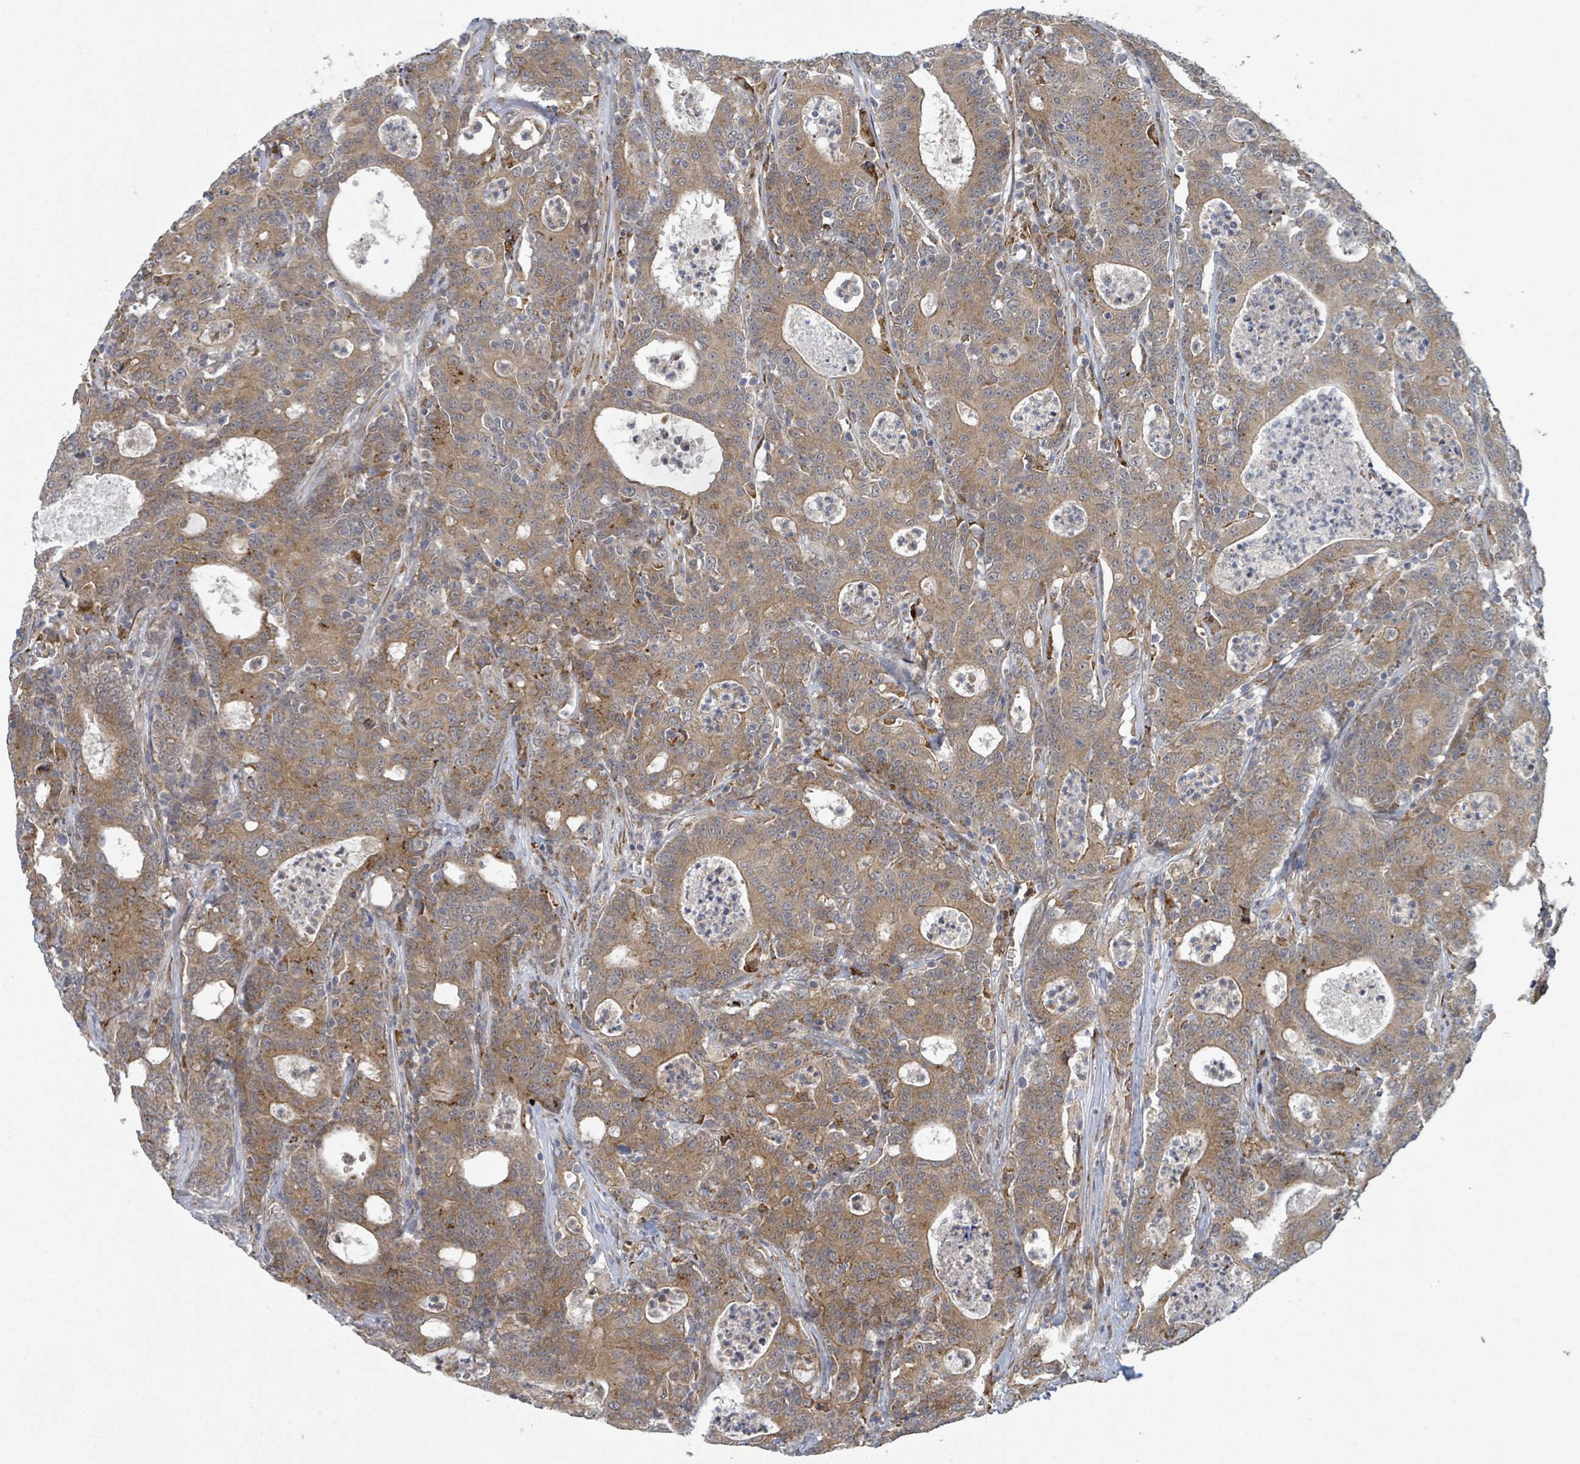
{"staining": {"intensity": "moderate", "quantity": ">75%", "location": "cytoplasmic/membranous"}, "tissue": "colorectal cancer", "cell_type": "Tumor cells", "image_type": "cancer", "snomed": [{"axis": "morphology", "description": "Adenocarcinoma, NOS"}, {"axis": "topography", "description": "Colon"}], "caption": "A high-resolution histopathology image shows IHC staining of colorectal cancer, which displays moderate cytoplasmic/membranous expression in approximately >75% of tumor cells.", "gene": "SHROOM2", "patient": {"sex": "male", "age": 83}}